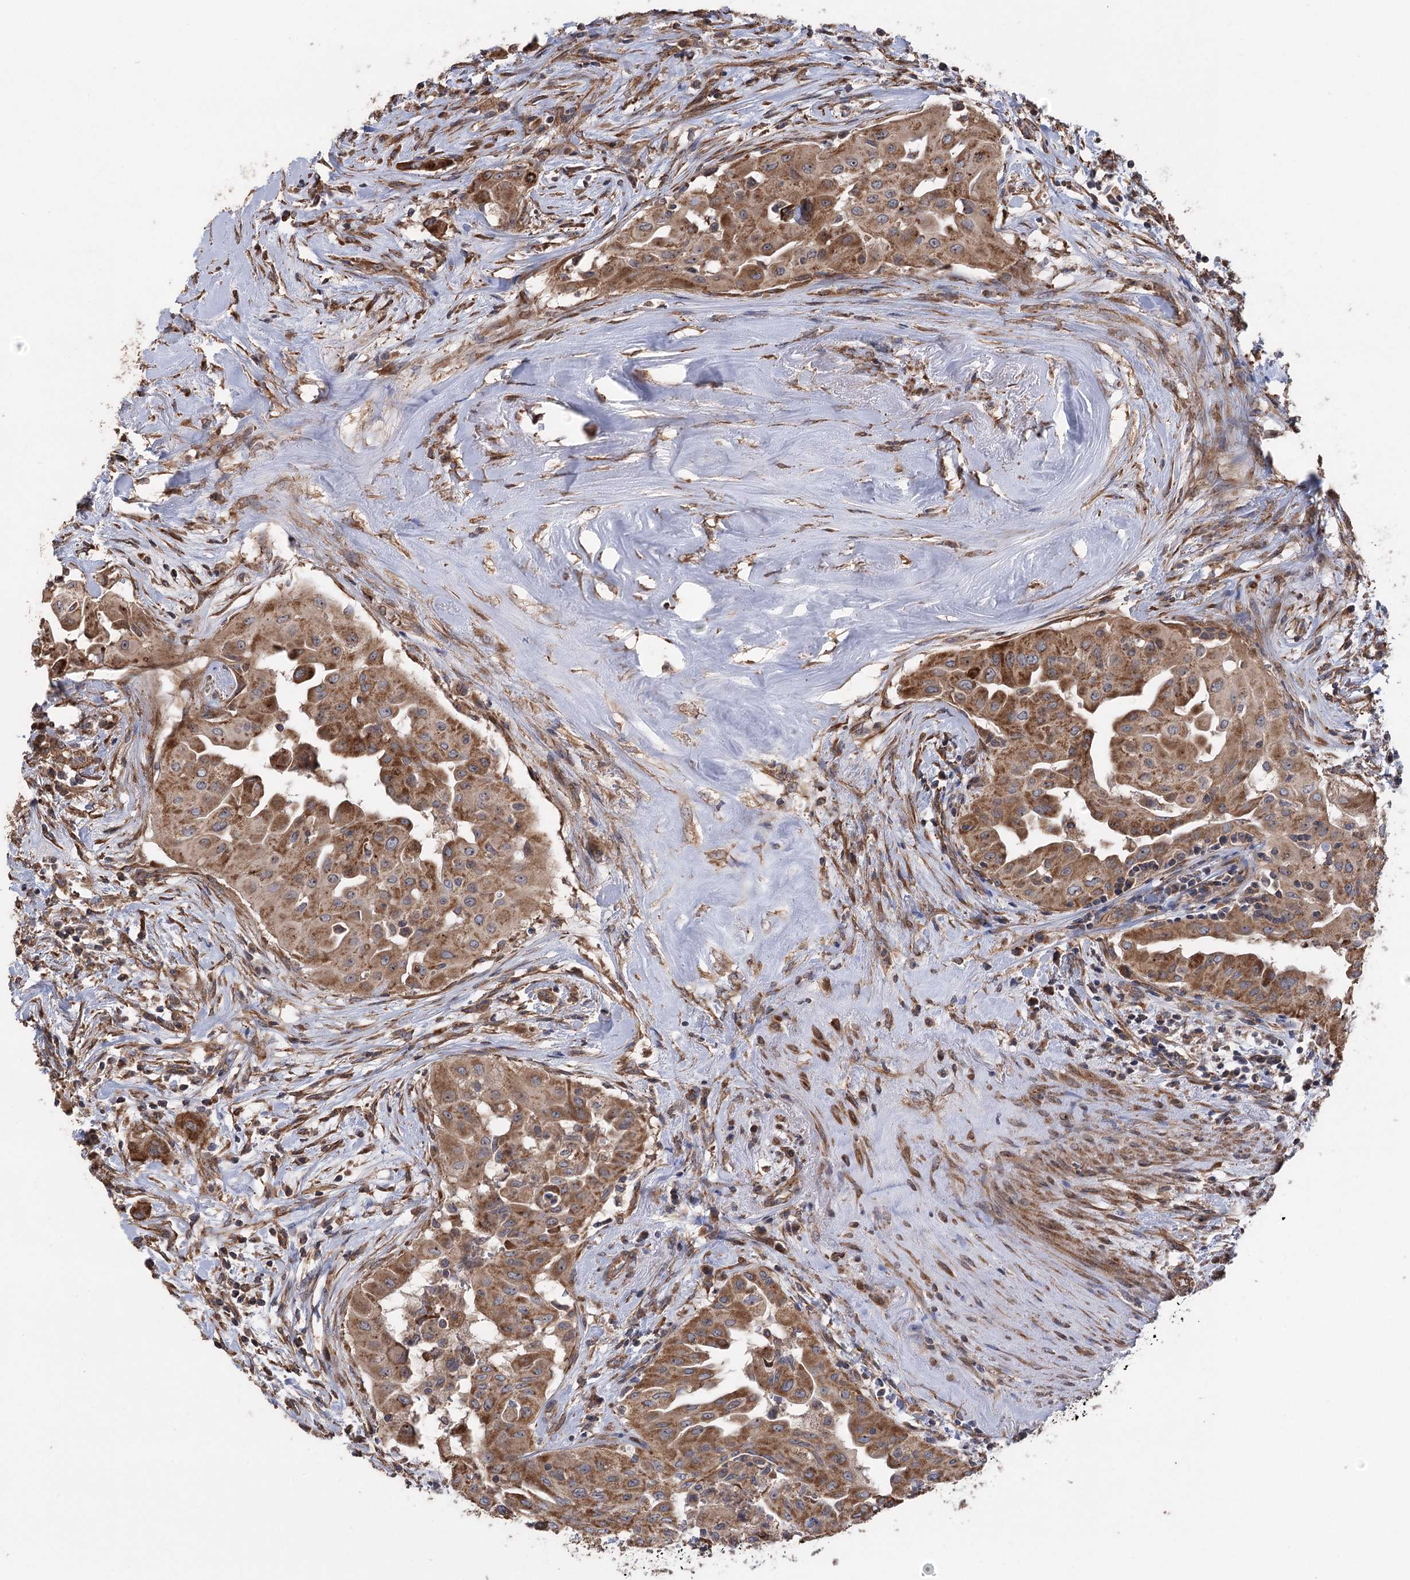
{"staining": {"intensity": "strong", "quantity": ">75%", "location": "cytoplasmic/membranous"}, "tissue": "thyroid cancer", "cell_type": "Tumor cells", "image_type": "cancer", "snomed": [{"axis": "morphology", "description": "Papillary adenocarcinoma, NOS"}, {"axis": "topography", "description": "Thyroid gland"}], "caption": "Immunohistochemical staining of thyroid papillary adenocarcinoma displays strong cytoplasmic/membranous protein expression in approximately >75% of tumor cells. (IHC, brightfield microscopy, high magnification).", "gene": "RWDD4", "patient": {"sex": "female", "age": 59}}